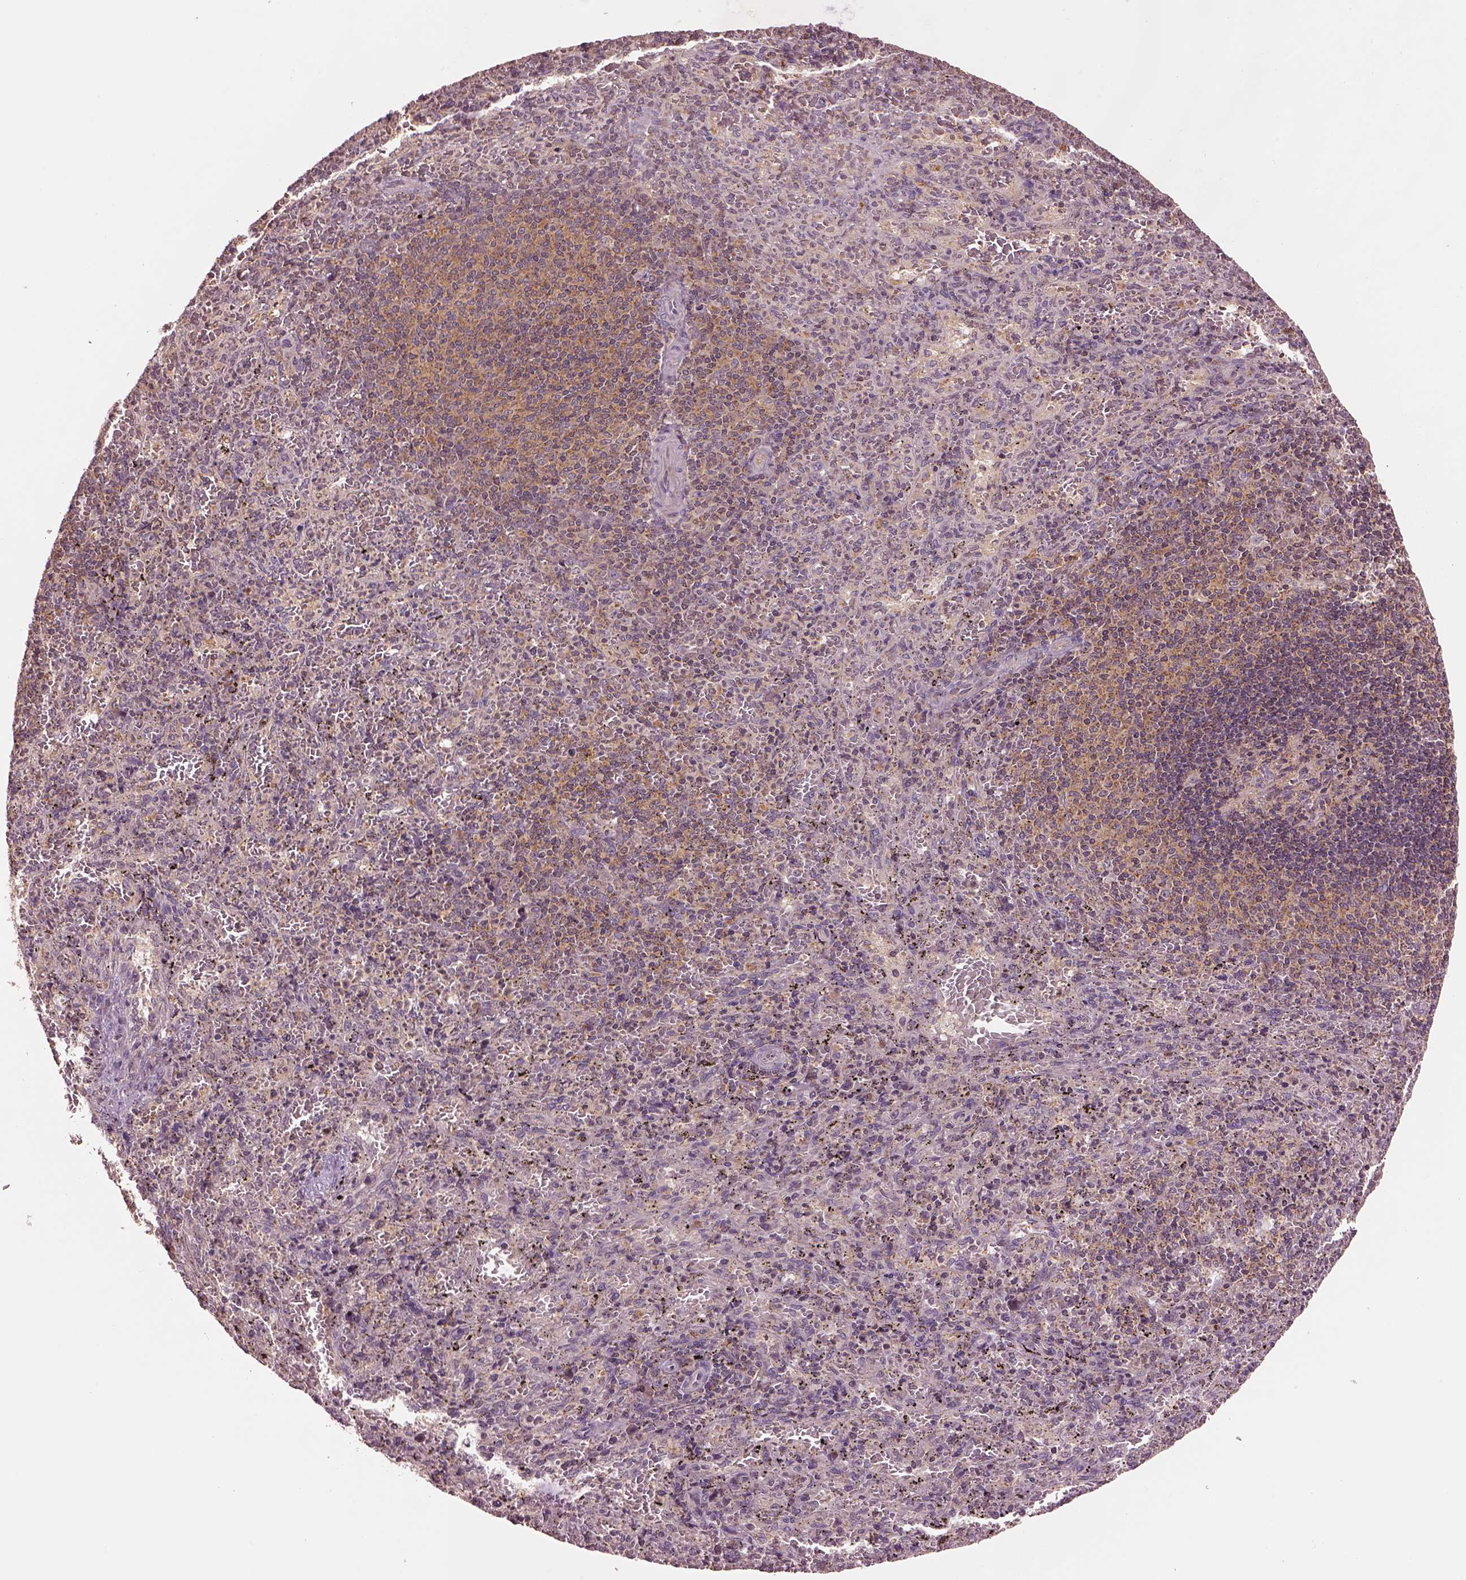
{"staining": {"intensity": "negative", "quantity": "none", "location": "none"}, "tissue": "spleen", "cell_type": "Cells in red pulp", "image_type": "normal", "snomed": [{"axis": "morphology", "description": "Normal tissue, NOS"}, {"axis": "topography", "description": "Spleen"}], "caption": "Immunohistochemistry (IHC) micrograph of unremarkable spleen: human spleen stained with DAB (3,3'-diaminobenzidine) reveals no significant protein staining in cells in red pulp. (Stains: DAB immunohistochemistry with hematoxylin counter stain, Microscopy: brightfield microscopy at high magnification).", "gene": "MTHFS", "patient": {"sex": "male", "age": 57}}